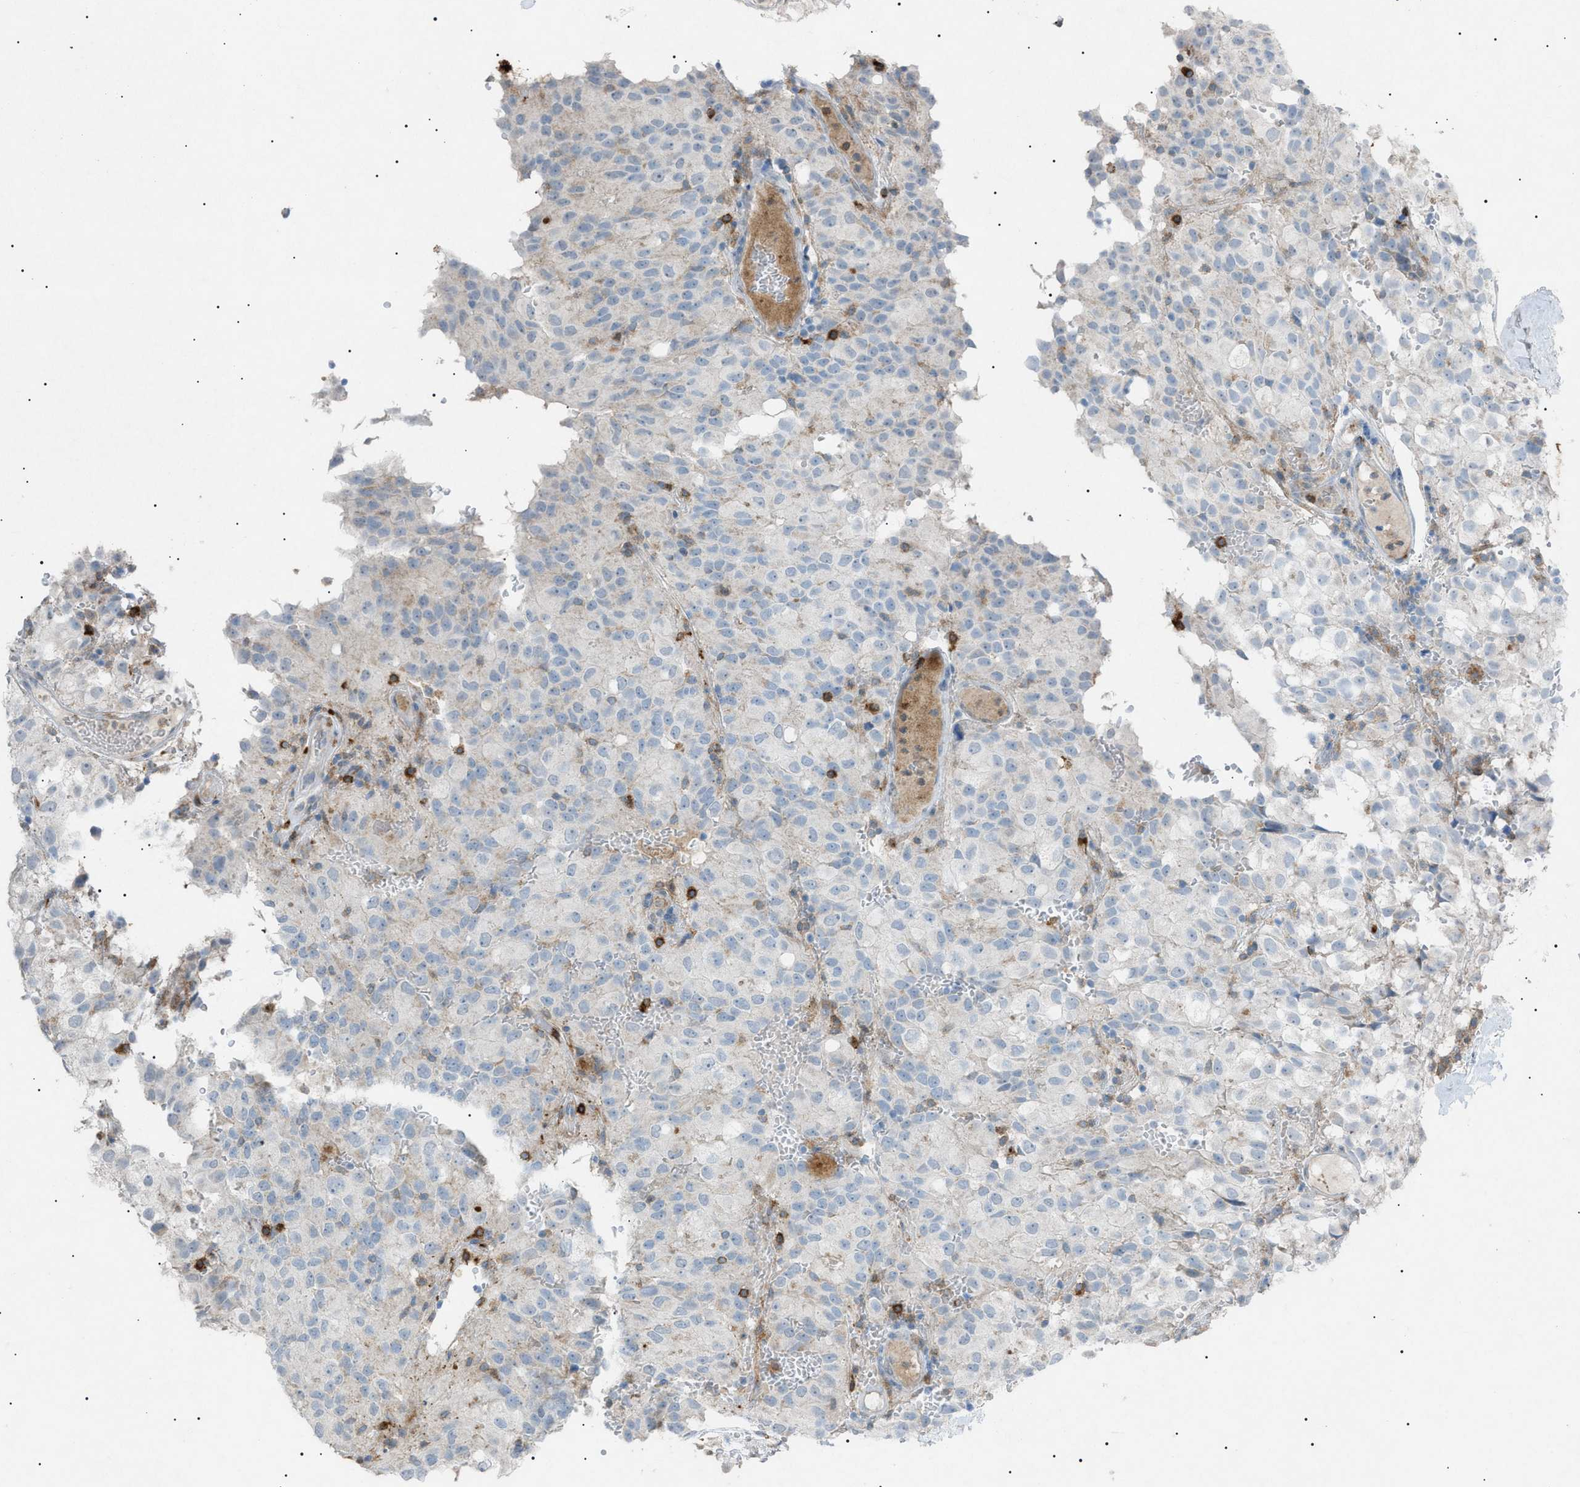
{"staining": {"intensity": "weak", "quantity": "25%-75%", "location": "cytoplasmic/membranous"}, "tissue": "glioma", "cell_type": "Tumor cells", "image_type": "cancer", "snomed": [{"axis": "morphology", "description": "Glioma, malignant, High grade"}, {"axis": "topography", "description": "Brain"}], "caption": "Immunohistochemical staining of human glioma demonstrates low levels of weak cytoplasmic/membranous protein staining in about 25%-75% of tumor cells. Nuclei are stained in blue.", "gene": "BTK", "patient": {"sex": "male", "age": 32}}